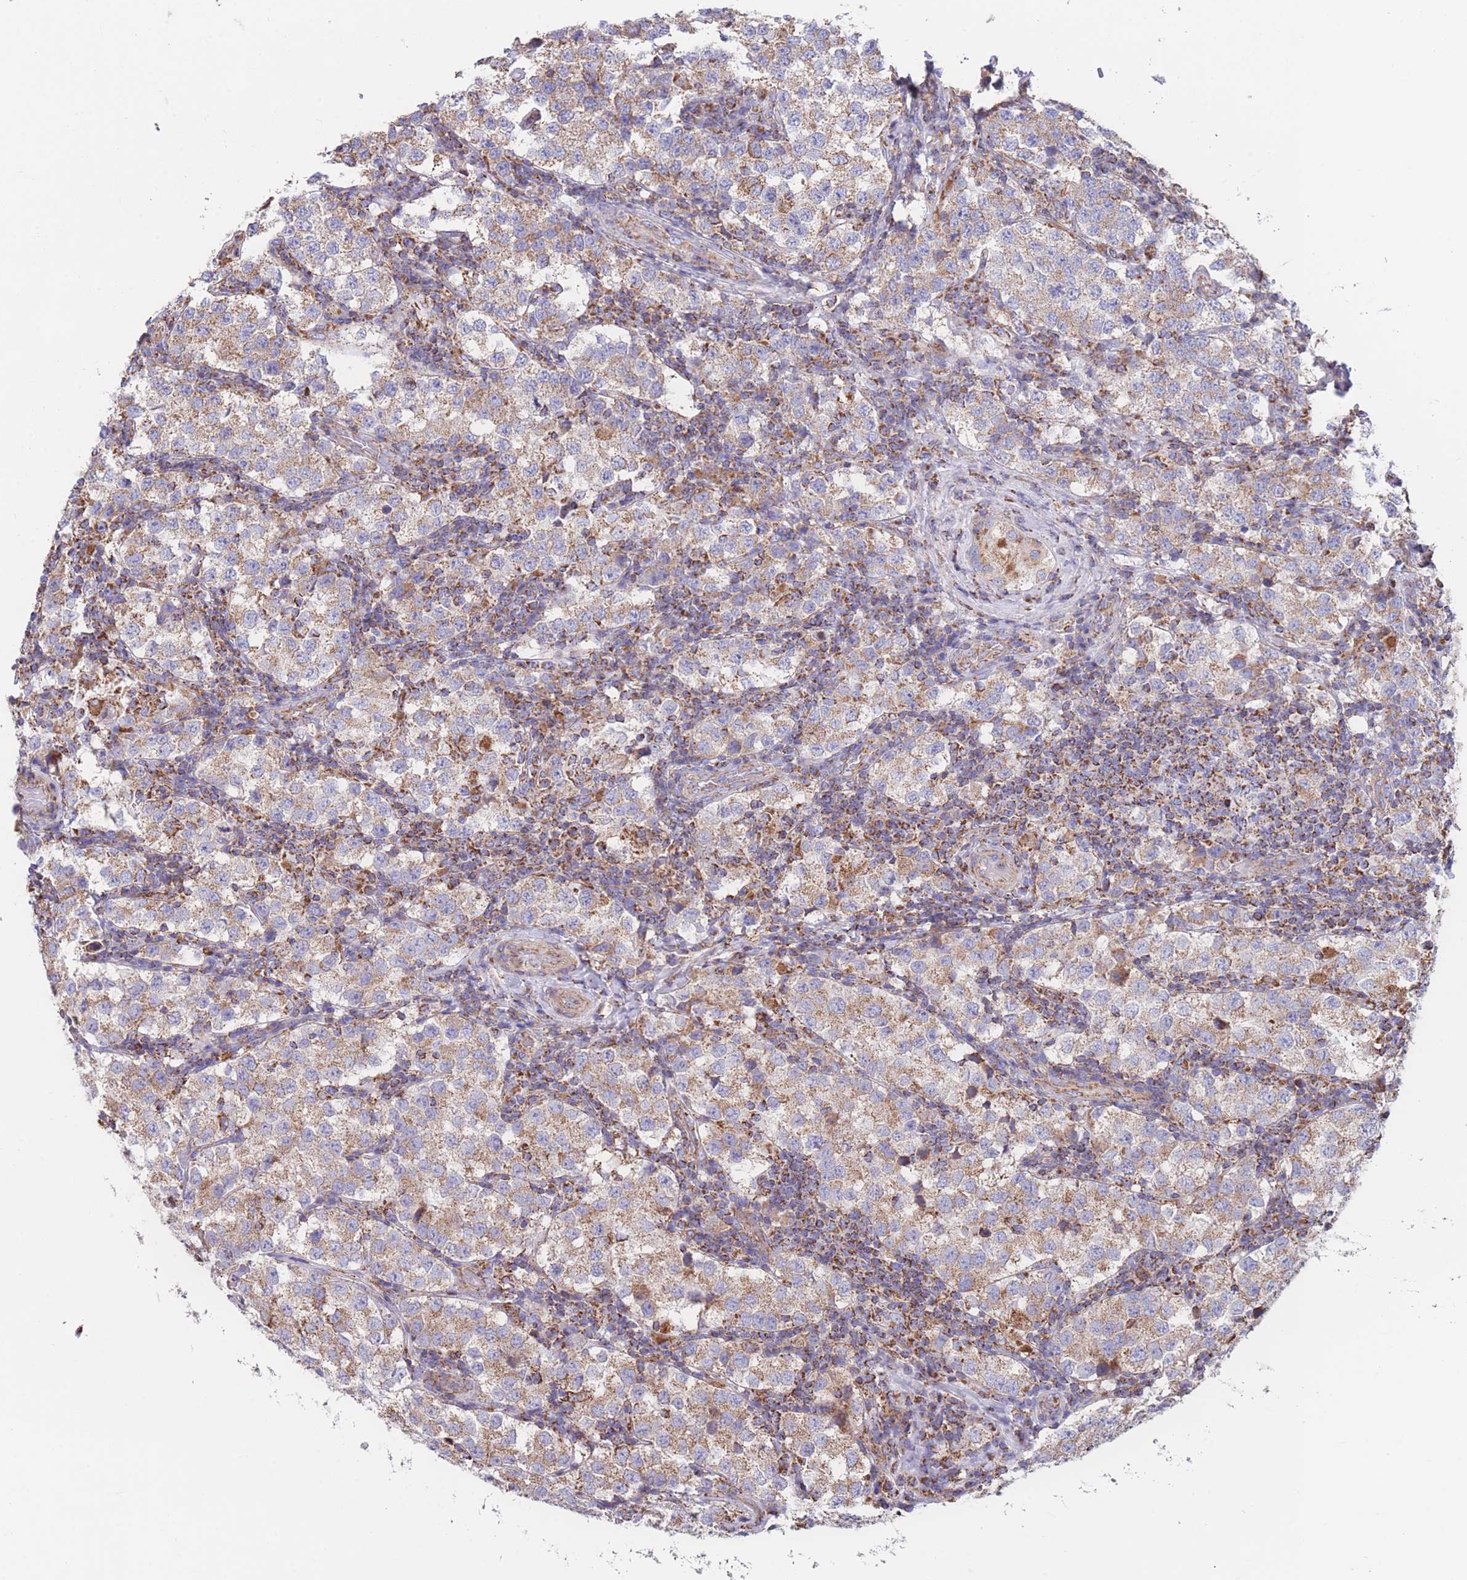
{"staining": {"intensity": "weak", "quantity": ">75%", "location": "cytoplasmic/membranous"}, "tissue": "testis cancer", "cell_type": "Tumor cells", "image_type": "cancer", "snomed": [{"axis": "morphology", "description": "Seminoma, NOS"}, {"axis": "topography", "description": "Testis"}], "caption": "Immunohistochemistry (IHC) micrograph of neoplastic tissue: testis cancer (seminoma) stained using immunohistochemistry displays low levels of weak protein expression localized specifically in the cytoplasmic/membranous of tumor cells, appearing as a cytoplasmic/membranous brown color.", "gene": "FKBP8", "patient": {"sex": "male", "age": 34}}